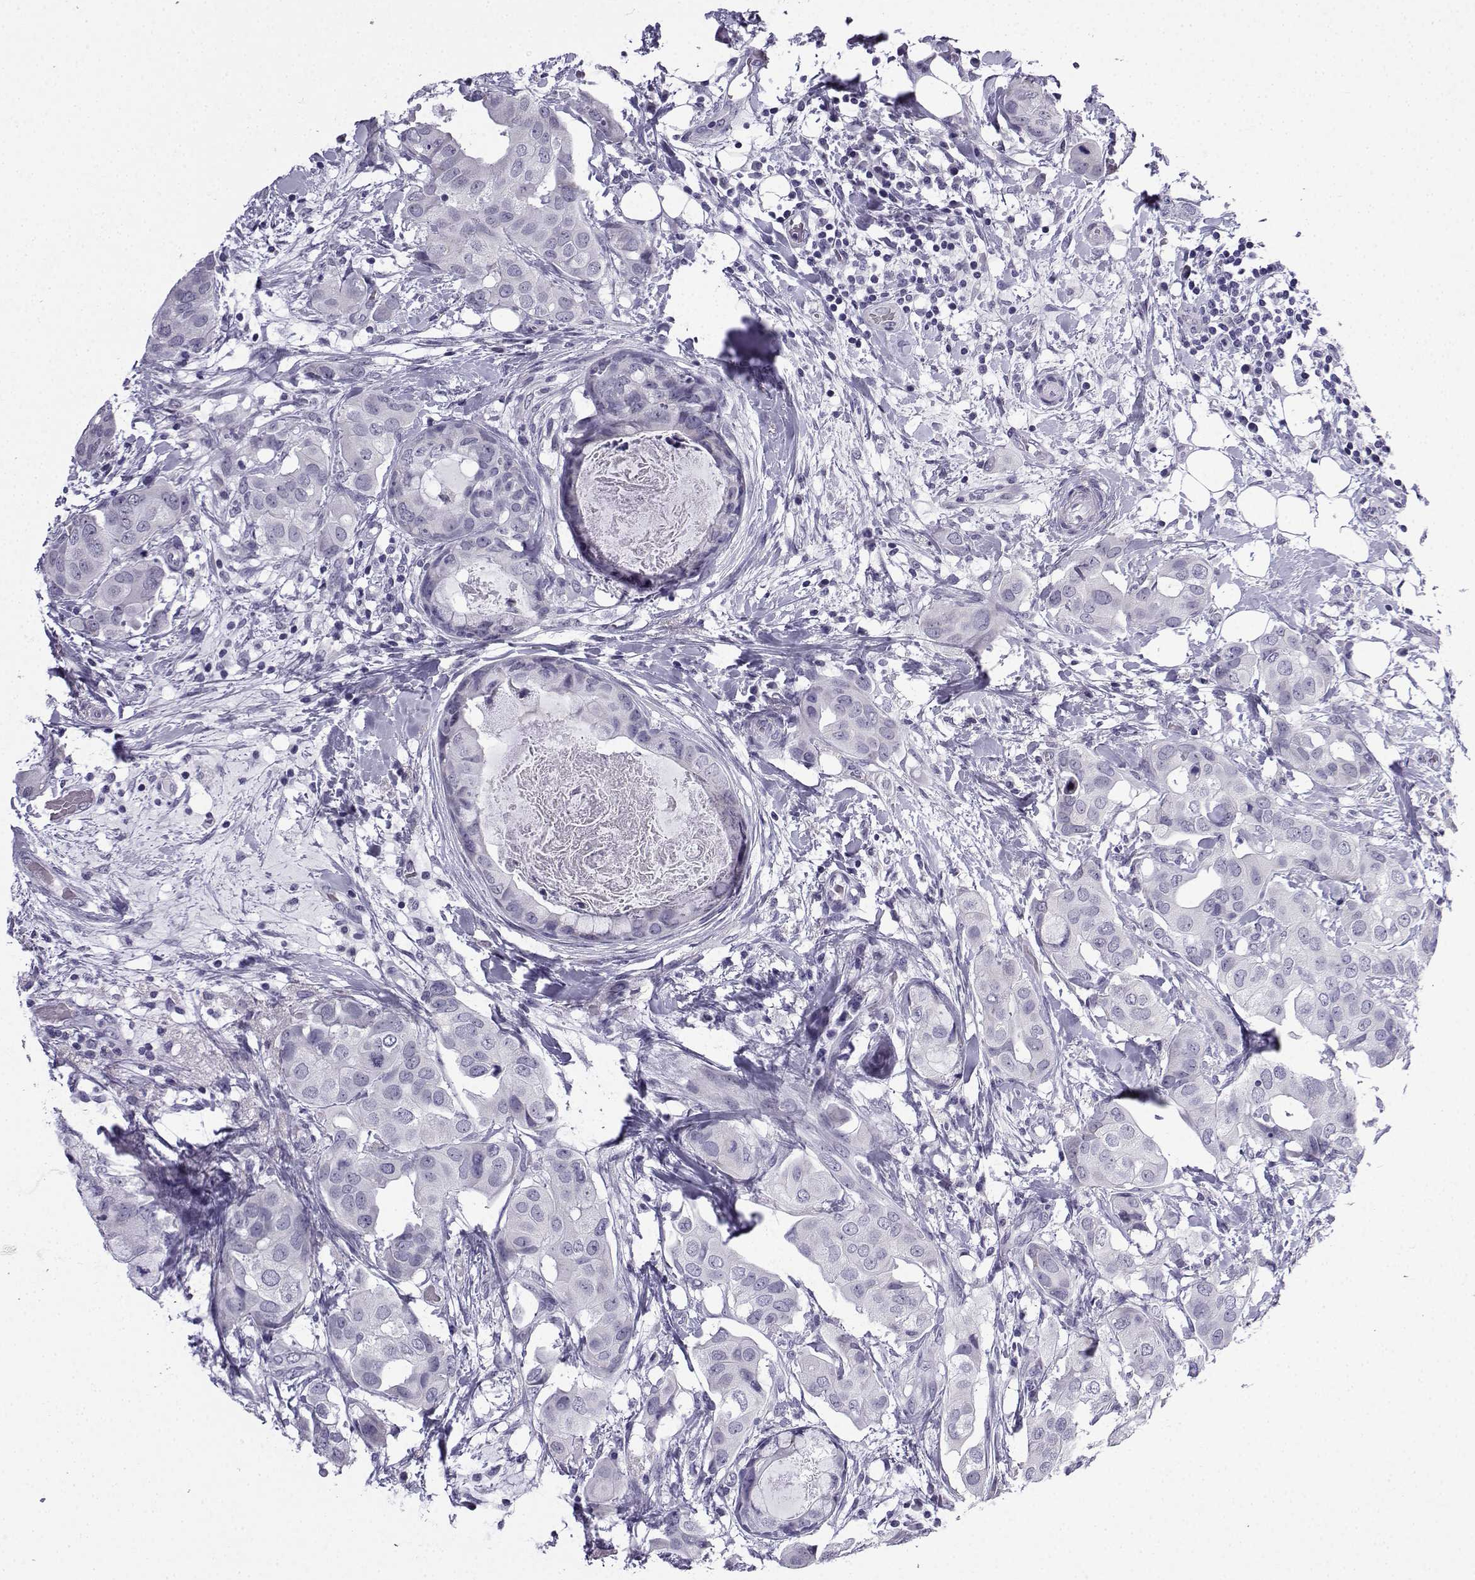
{"staining": {"intensity": "negative", "quantity": "none", "location": "none"}, "tissue": "breast cancer", "cell_type": "Tumor cells", "image_type": "cancer", "snomed": [{"axis": "morphology", "description": "Normal tissue, NOS"}, {"axis": "morphology", "description": "Duct carcinoma"}, {"axis": "topography", "description": "Breast"}], "caption": "Immunohistochemistry image of breast cancer (infiltrating ductal carcinoma) stained for a protein (brown), which demonstrates no positivity in tumor cells. (Brightfield microscopy of DAB immunohistochemistry (IHC) at high magnification).", "gene": "ACRBP", "patient": {"sex": "female", "age": 40}}